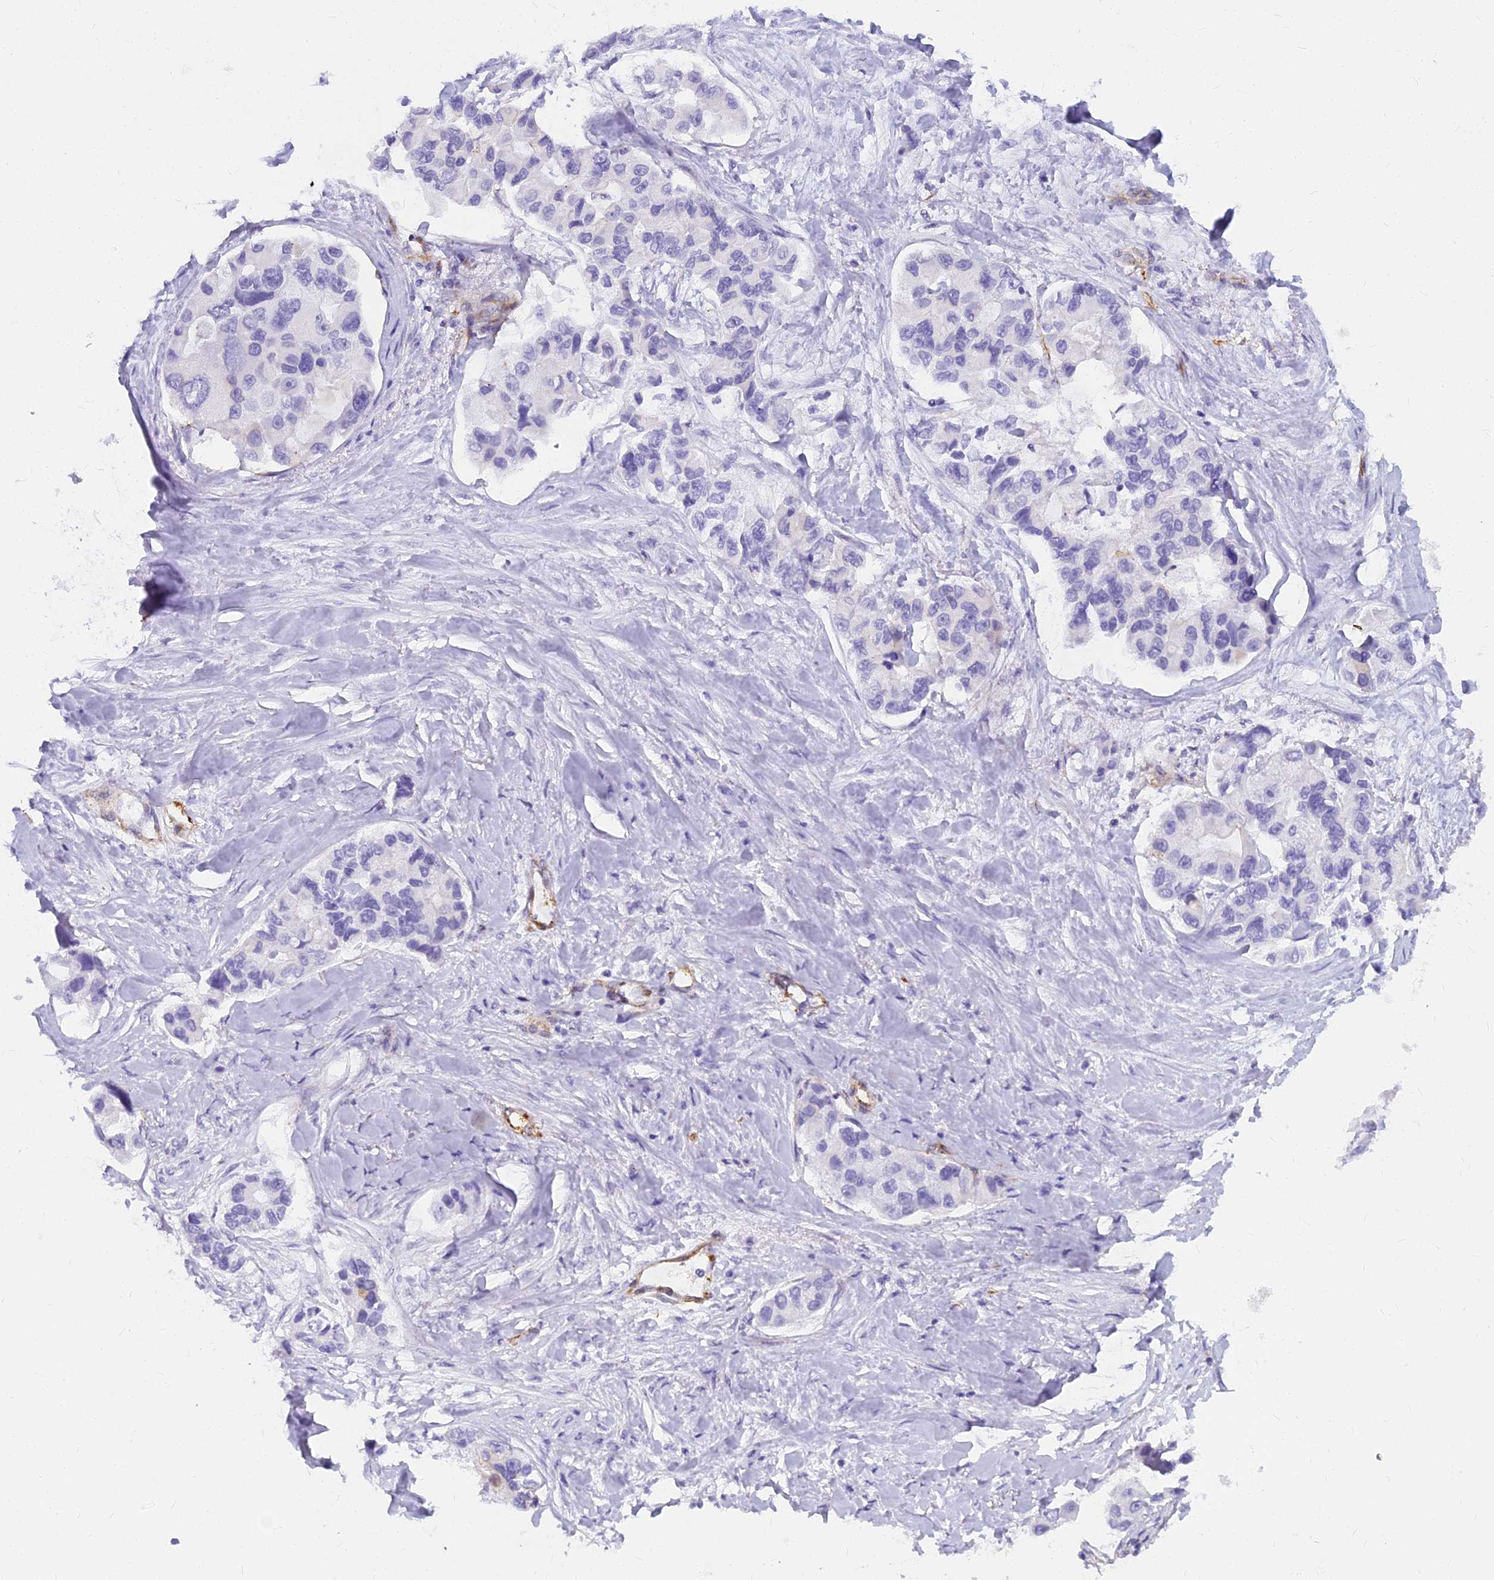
{"staining": {"intensity": "negative", "quantity": "none", "location": "none"}, "tissue": "lung cancer", "cell_type": "Tumor cells", "image_type": "cancer", "snomed": [{"axis": "morphology", "description": "Adenocarcinoma, NOS"}, {"axis": "topography", "description": "Lung"}], "caption": "The histopathology image reveals no staining of tumor cells in lung adenocarcinoma.", "gene": "EVI2A", "patient": {"sex": "female", "age": 54}}